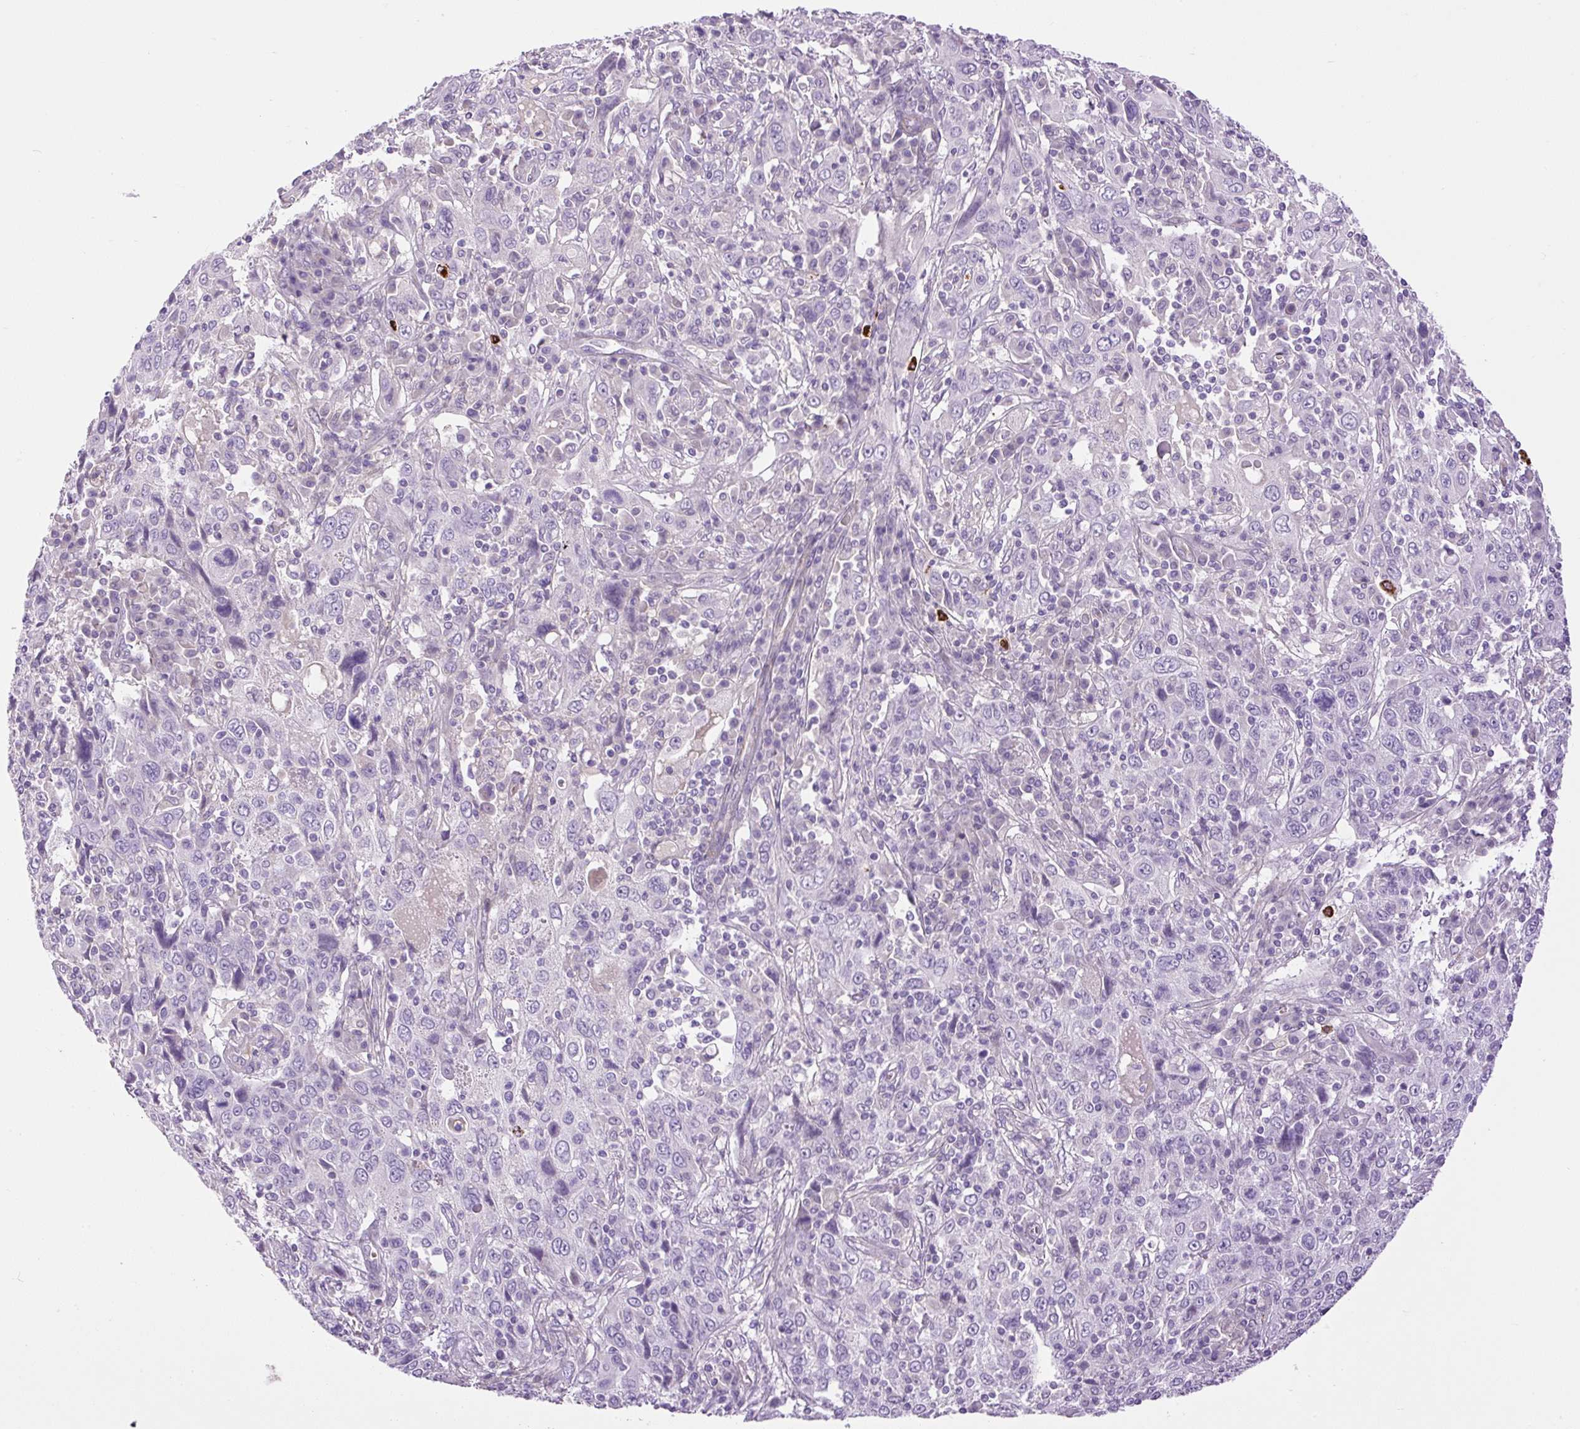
{"staining": {"intensity": "negative", "quantity": "none", "location": "none"}, "tissue": "cervical cancer", "cell_type": "Tumor cells", "image_type": "cancer", "snomed": [{"axis": "morphology", "description": "Squamous cell carcinoma, NOS"}, {"axis": "topography", "description": "Cervix"}], "caption": "Immunohistochemistry histopathology image of human squamous cell carcinoma (cervical) stained for a protein (brown), which reveals no staining in tumor cells. (IHC, brightfield microscopy, high magnification).", "gene": "VWA7", "patient": {"sex": "female", "age": 46}}